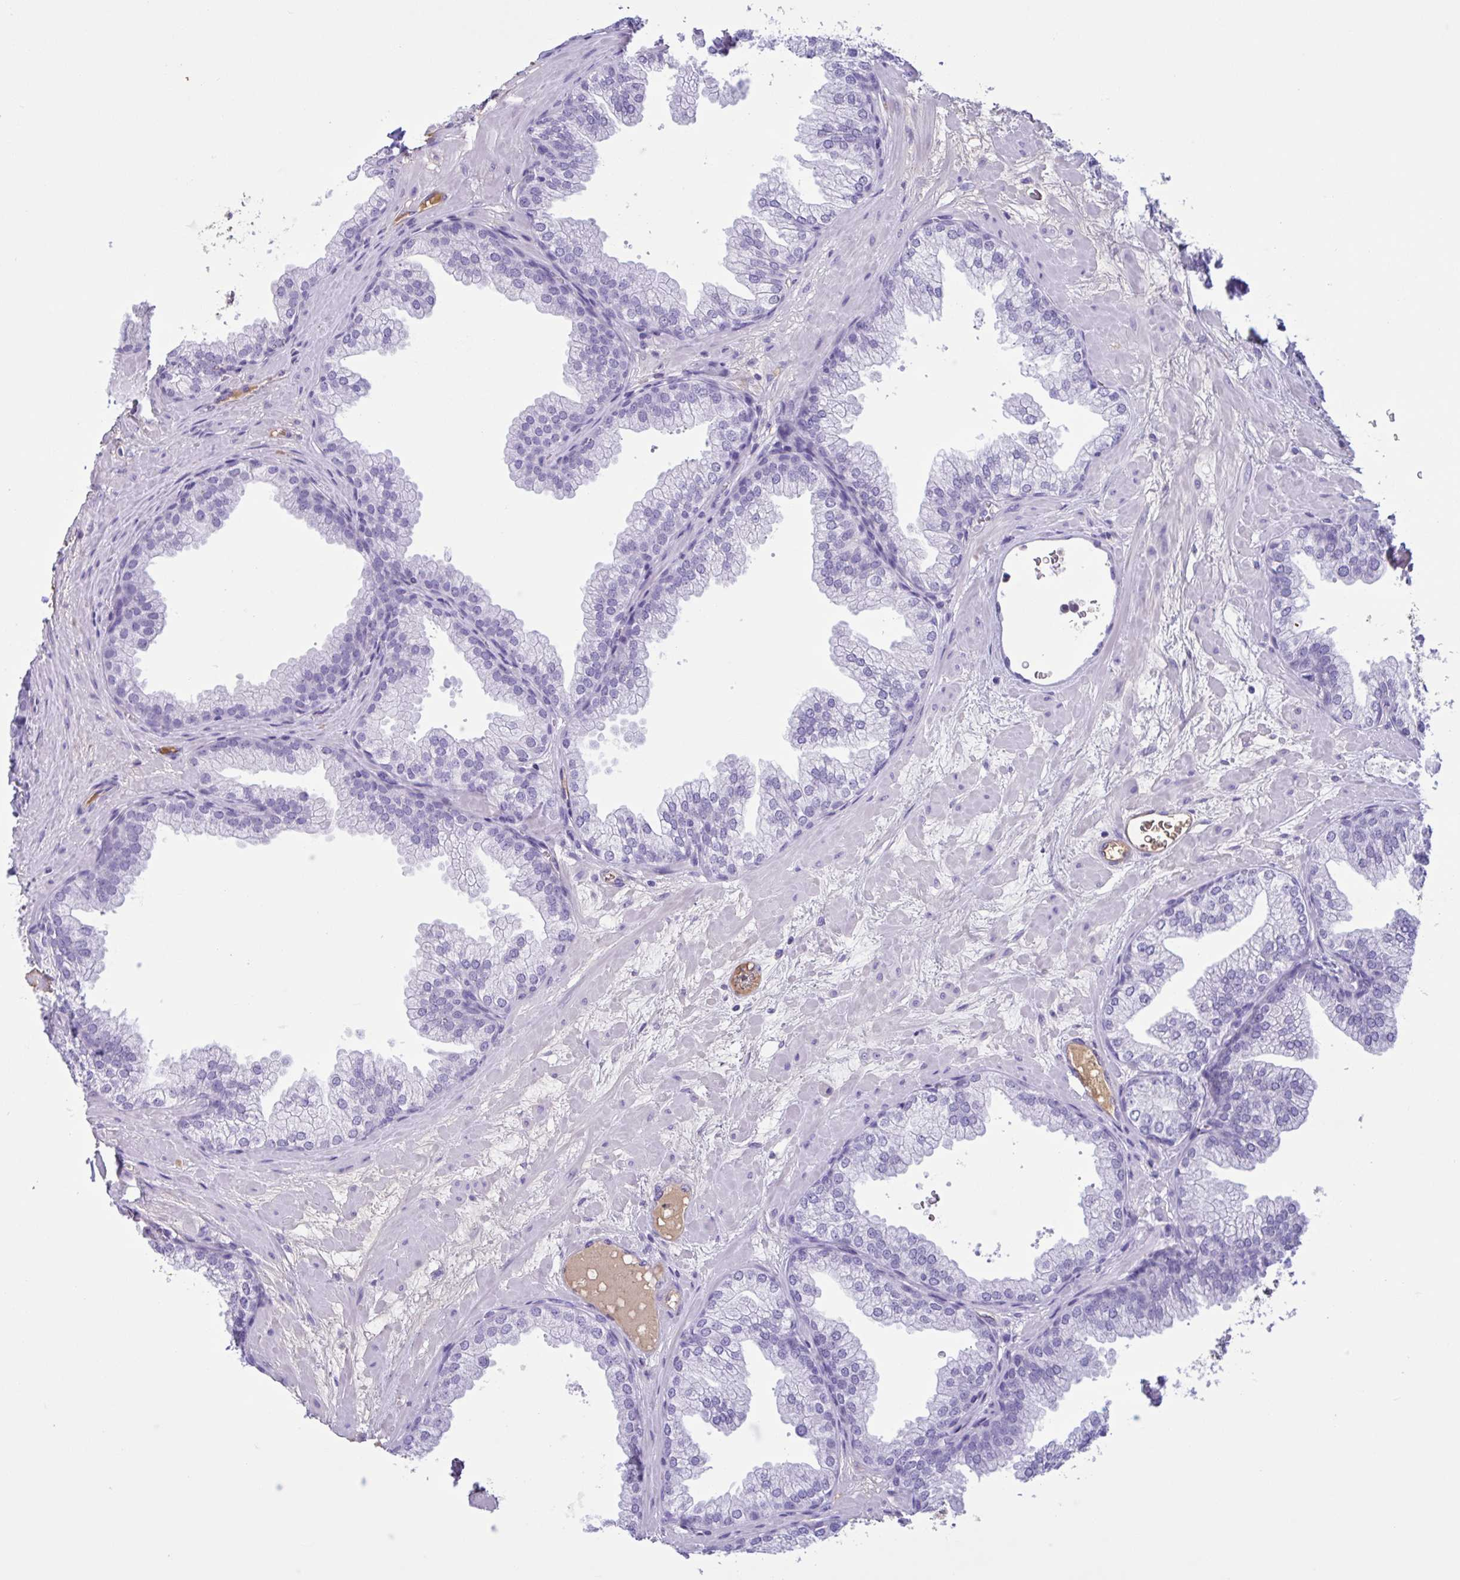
{"staining": {"intensity": "negative", "quantity": "none", "location": "none"}, "tissue": "prostate", "cell_type": "Glandular cells", "image_type": "normal", "snomed": [{"axis": "morphology", "description": "Normal tissue, NOS"}, {"axis": "topography", "description": "Prostate"}], "caption": "Immunohistochemistry (IHC) photomicrograph of unremarkable prostate: prostate stained with DAB demonstrates no significant protein staining in glandular cells.", "gene": "LARGE2", "patient": {"sex": "male", "age": 37}}